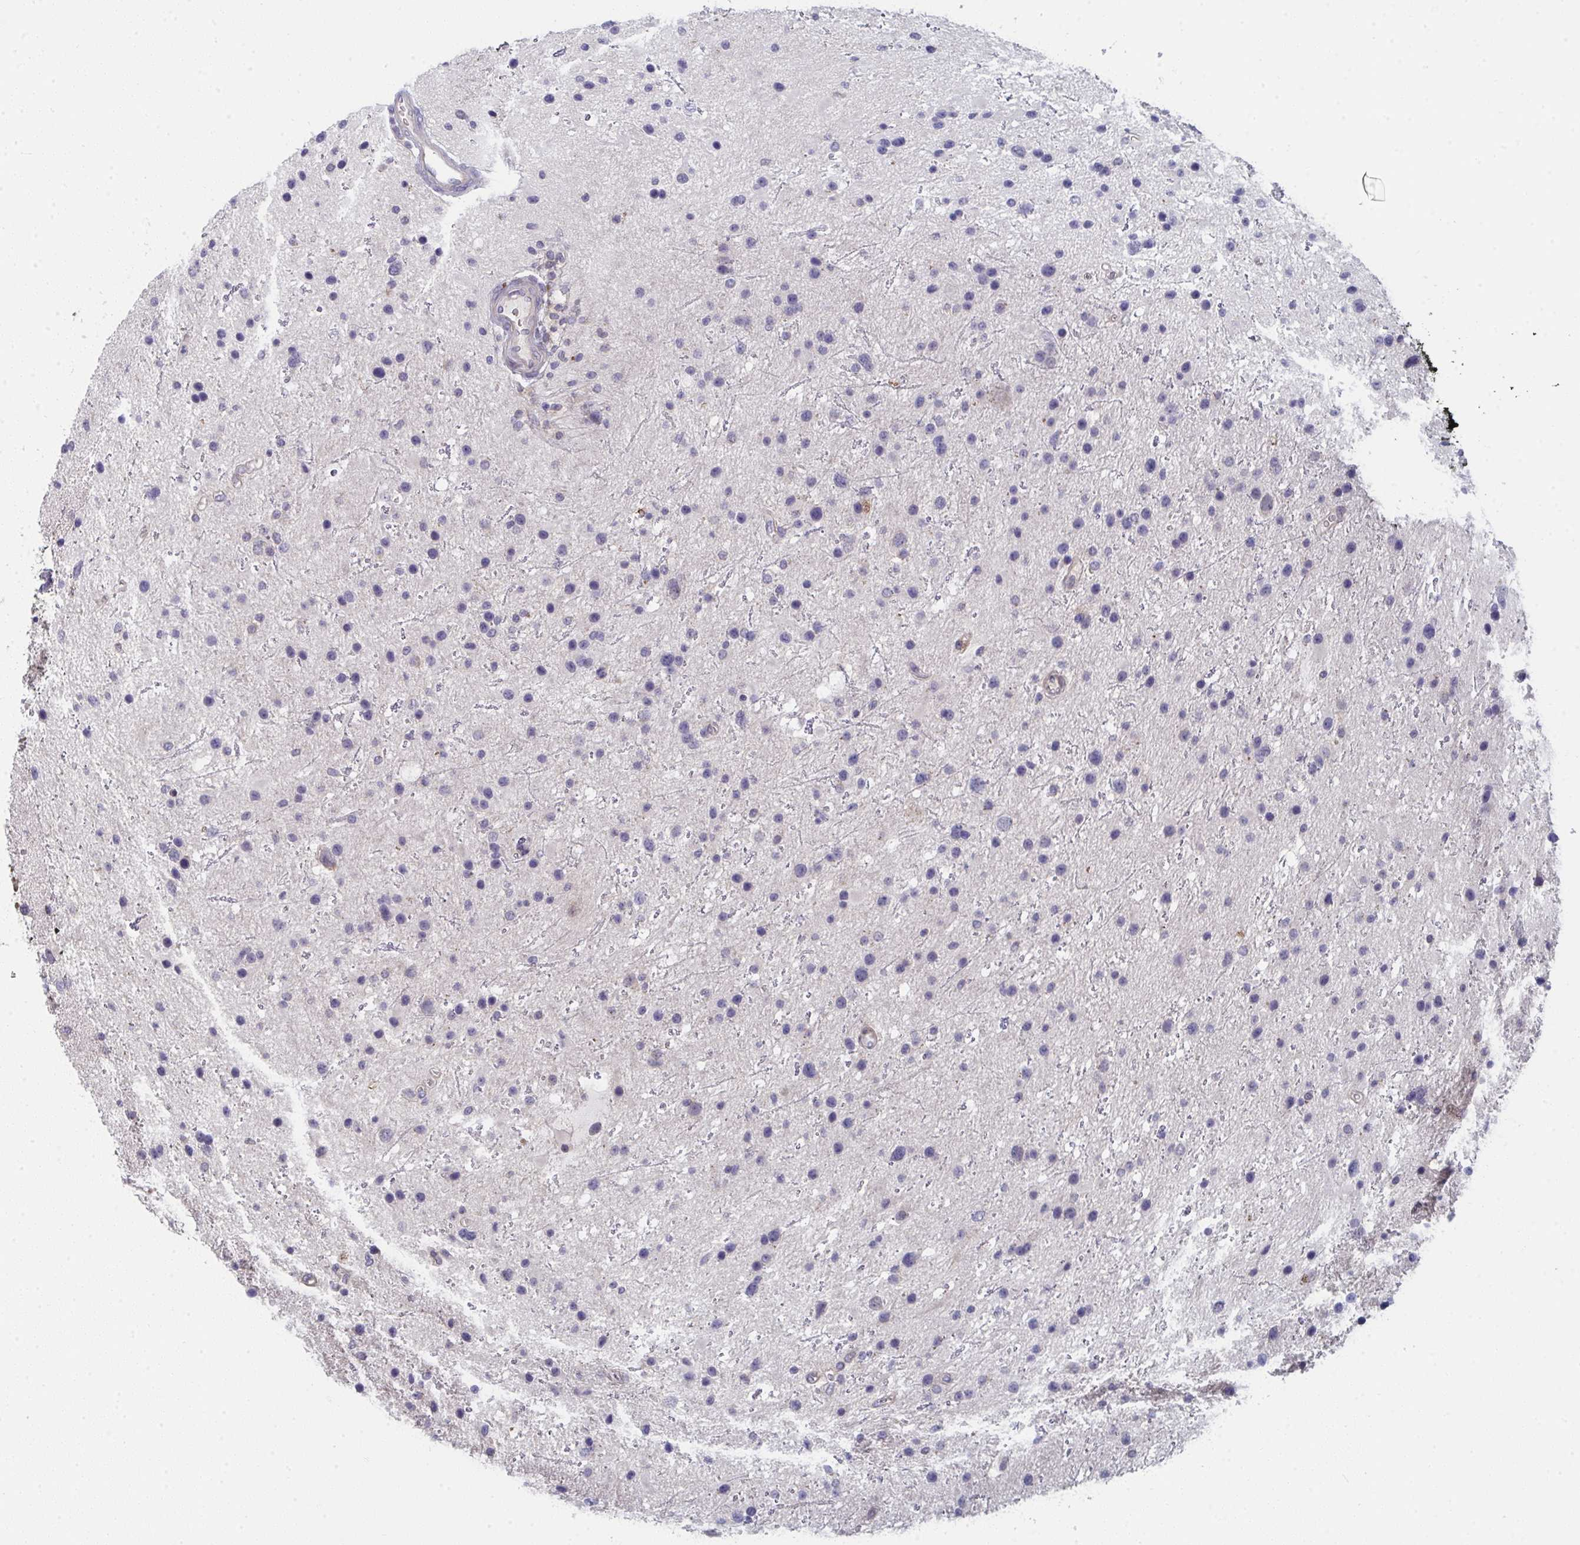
{"staining": {"intensity": "negative", "quantity": "none", "location": "none"}, "tissue": "glioma", "cell_type": "Tumor cells", "image_type": "cancer", "snomed": [{"axis": "morphology", "description": "Glioma, malignant, Low grade"}, {"axis": "topography", "description": "Brain"}], "caption": "Immunohistochemistry (IHC) photomicrograph of neoplastic tissue: malignant low-grade glioma stained with DAB reveals no significant protein expression in tumor cells.", "gene": "VWDE", "patient": {"sex": "female", "age": 32}}